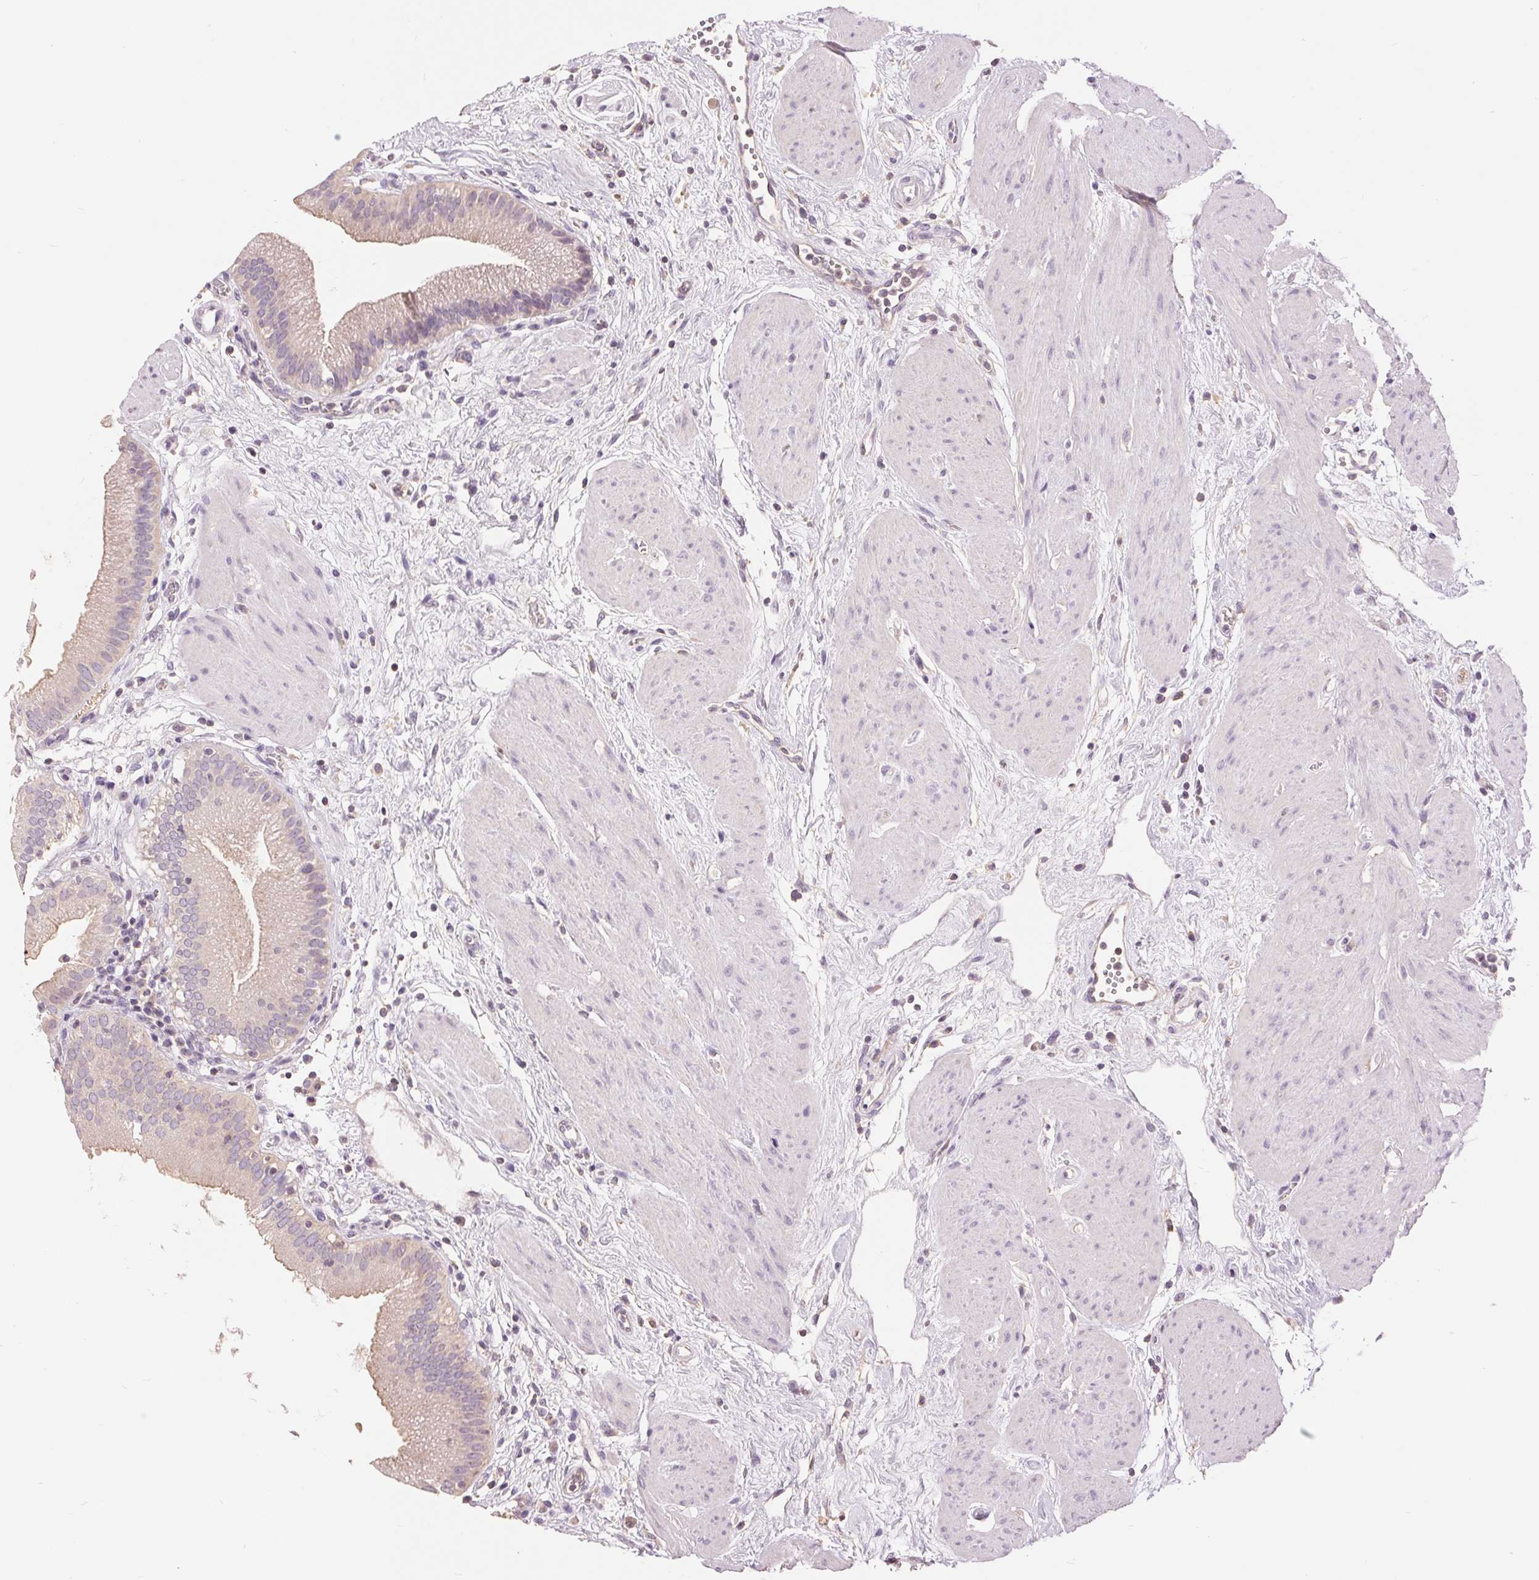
{"staining": {"intensity": "weak", "quantity": "<25%", "location": "cytoplasmic/membranous"}, "tissue": "gallbladder", "cell_type": "Glandular cells", "image_type": "normal", "snomed": [{"axis": "morphology", "description": "Normal tissue, NOS"}, {"axis": "topography", "description": "Gallbladder"}], "caption": "High magnification brightfield microscopy of benign gallbladder stained with DAB (3,3'-diaminobenzidine) (brown) and counterstained with hematoxylin (blue): glandular cells show no significant expression. The staining was performed using DAB (3,3'-diaminobenzidine) to visualize the protein expression in brown, while the nuclei were stained in blue with hematoxylin (Magnification: 20x).", "gene": "FXYD4", "patient": {"sex": "female", "age": 65}}